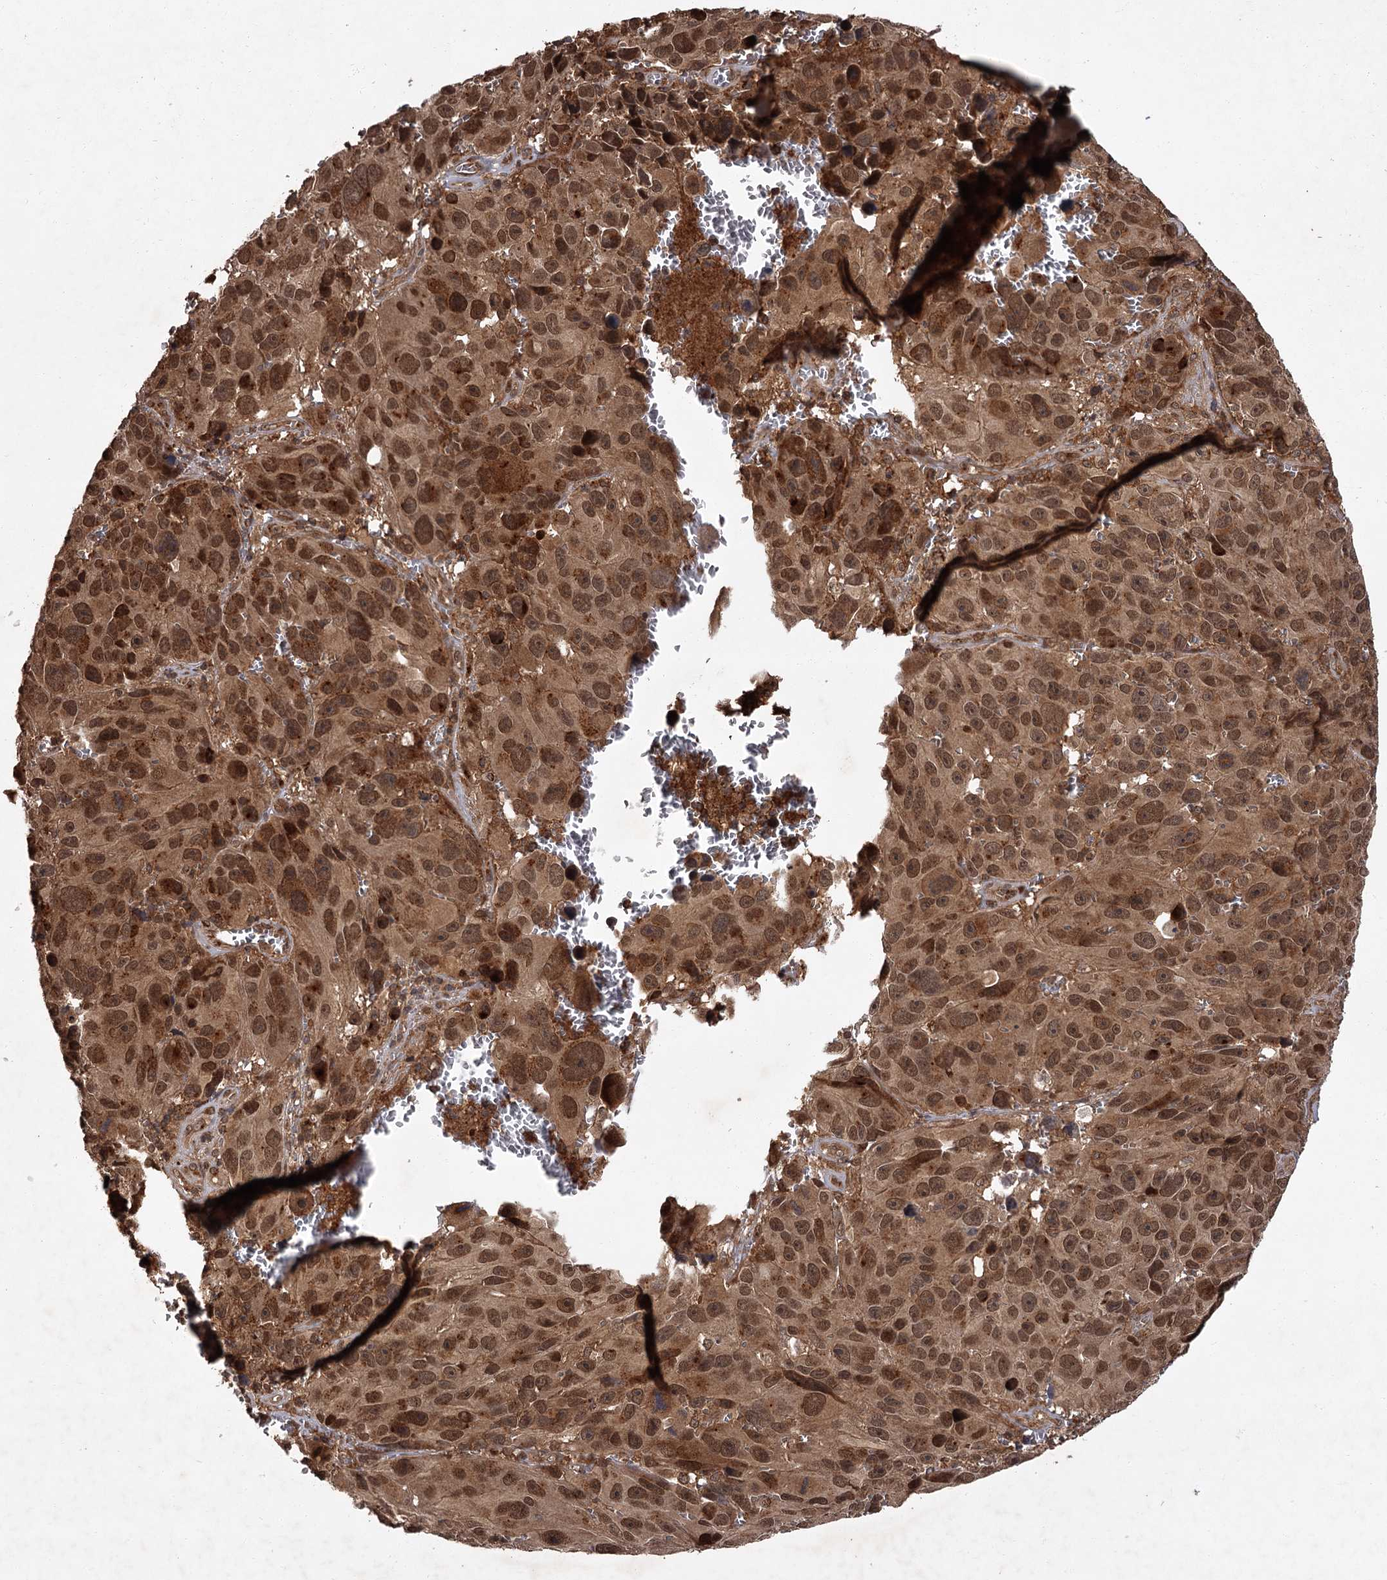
{"staining": {"intensity": "moderate", "quantity": ">75%", "location": "cytoplasmic/membranous,nuclear"}, "tissue": "melanoma", "cell_type": "Tumor cells", "image_type": "cancer", "snomed": [{"axis": "morphology", "description": "Malignant melanoma, NOS"}, {"axis": "topography", "description": "Skin"}], "caption": "Brown immunohistochemical staining in malignant melanoma shows moderate cytoplasmic/membranous and nuclear expression in approximately >75% of tumor cells.", "gene": "TBC1D23", "patient": {"sex": "male", "age": 84}}